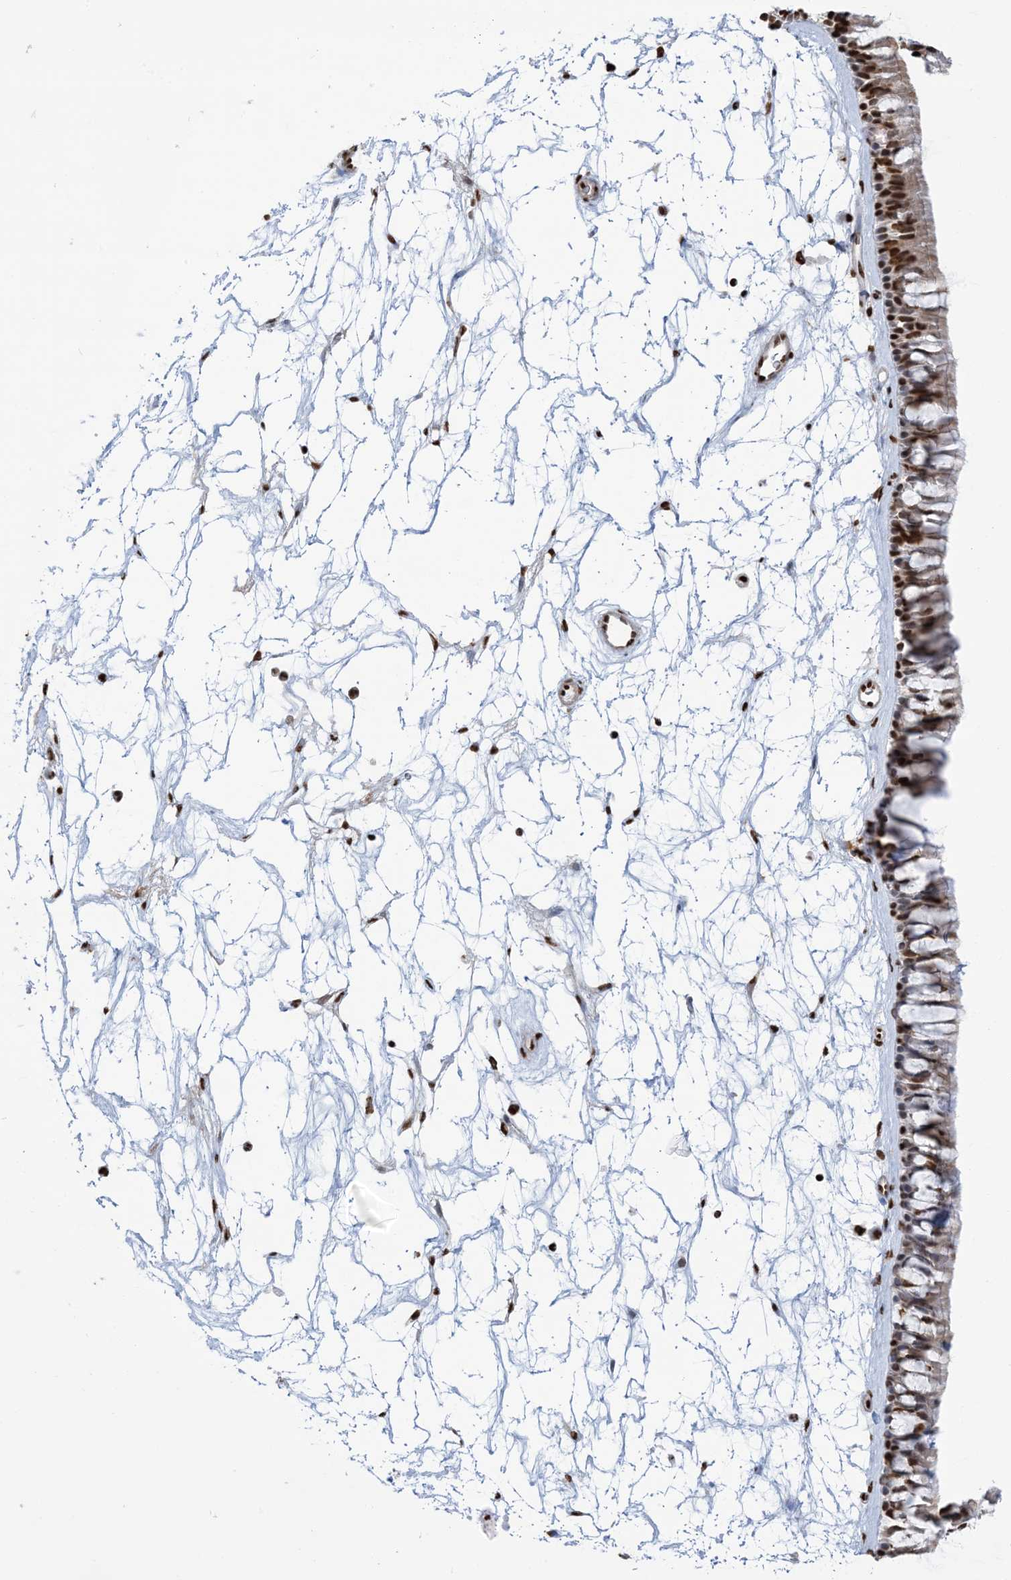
{"staining": {"intensity": "strong", "quantity": ">75%", "location": "nuclear"}, "tissue": "nasopharynx", "cell_type": "Respiratory epithelial cells", "image_type": "normal", "snomed": [{"axis": "morphology", "description": "Normal tissue, NOS"}, {"axis": "topography", "description": "Nasopharynx"}], "caption": "A photomicrograph showing strong nuclear positivity in about >75% of respiratory epithelial cells in unremarkable nasopharynx, as visualized by brown immunohistochemical staining.", "gene": "ZNF792", "patient": {"sex": "male", "age": 64}}